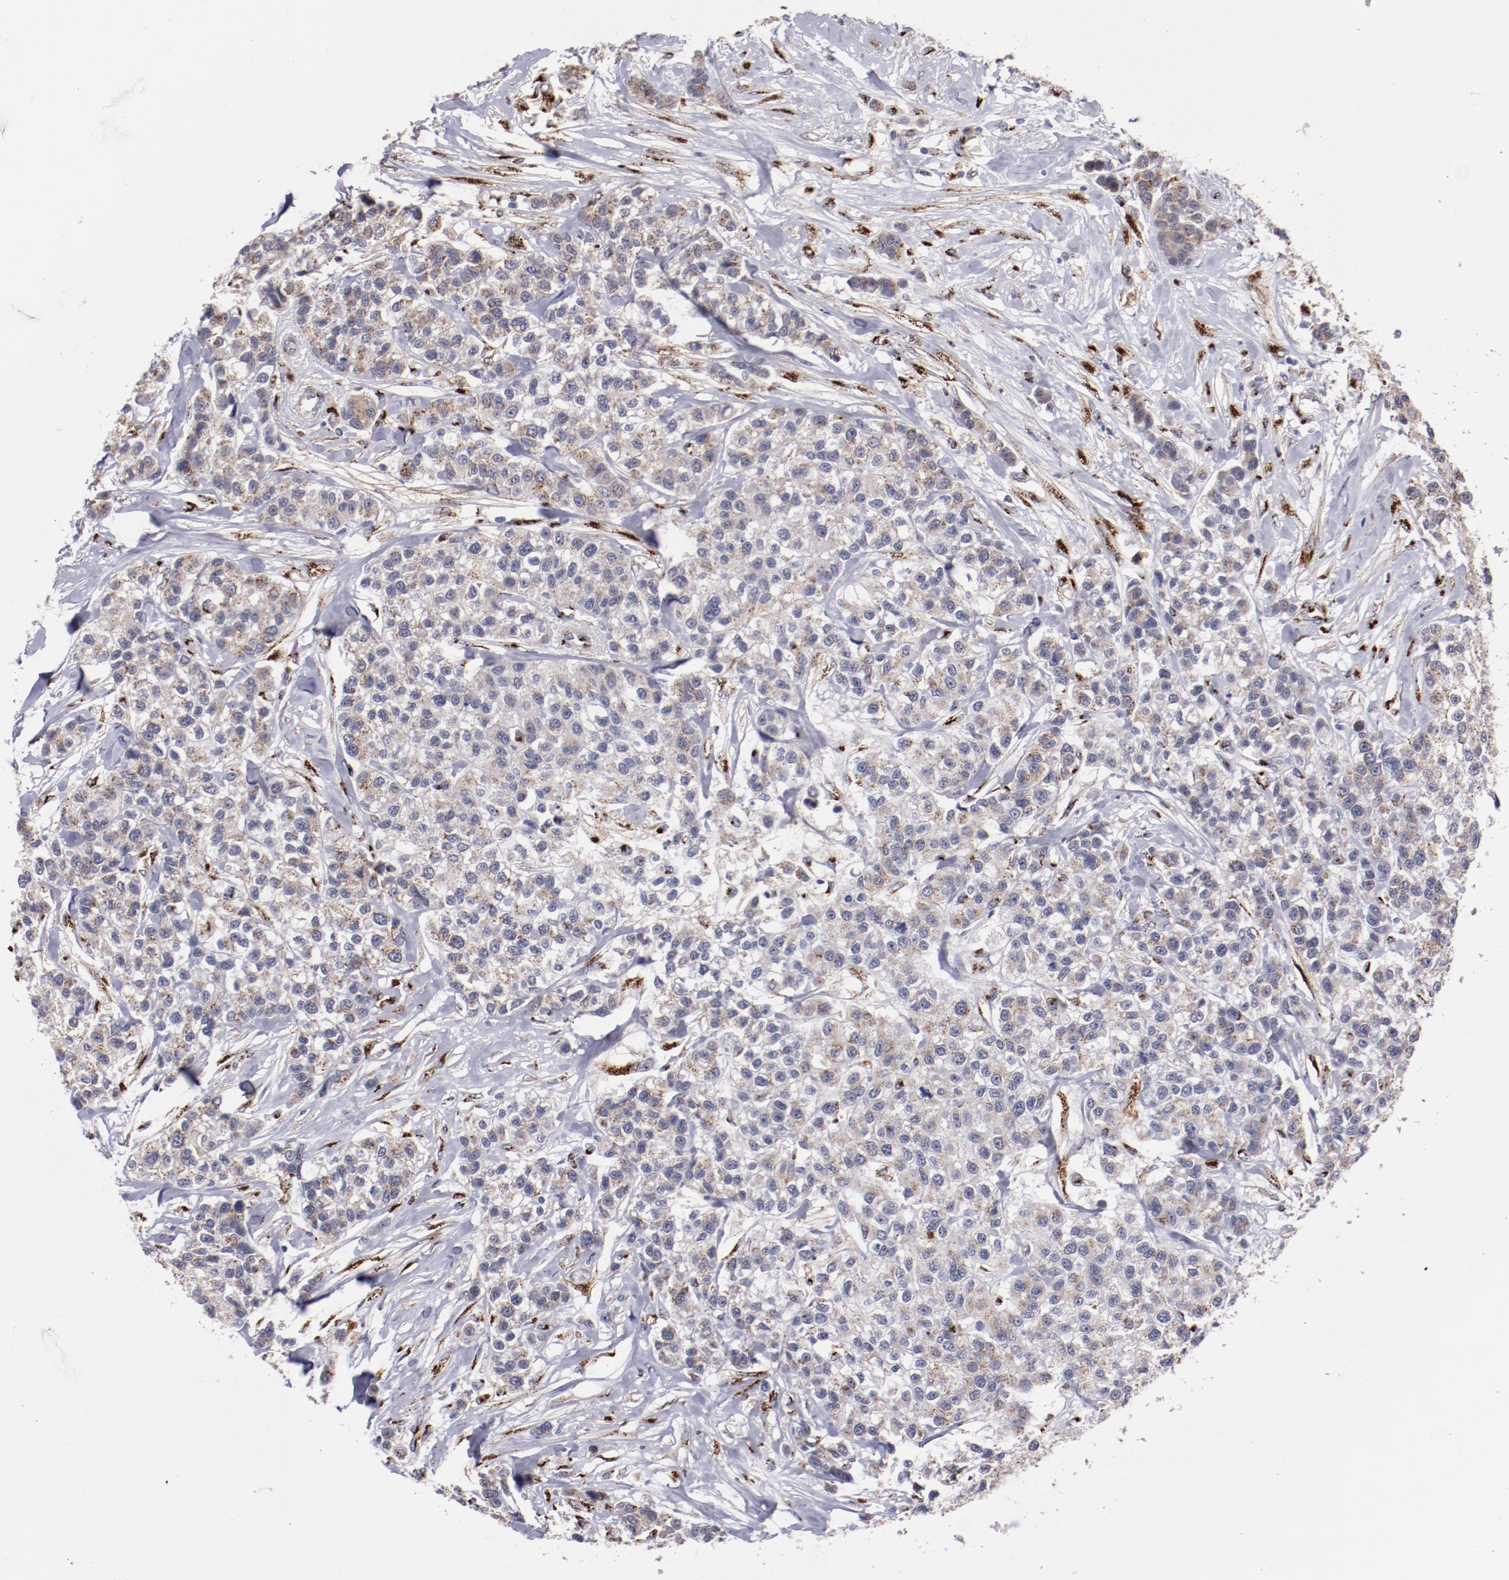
{"staining": {"intensity": "strong", "quantity": "25%-75%", "location": "cytoplasmic/membranous"}, "tissue": "breast cancer", "cell_type": "Tumor cells", "image_type": "cancer", "snomed": [{"axis": "morphology", "description": "Duct carcinoma"}, {"axis": "topography", "description": "Breast"}], "caption": "Protein expression analysis of breast infiltrating ductal carcinoma reveals strong cytoplasmic/membranous expression in approximately 25%-75% of tumor cells. Immunohistochemistry stains the protein of interest in brown and the nuclei are stained blue.", "gene": "GOLIM4", "patient": {"sex": "female", "age": 51}}